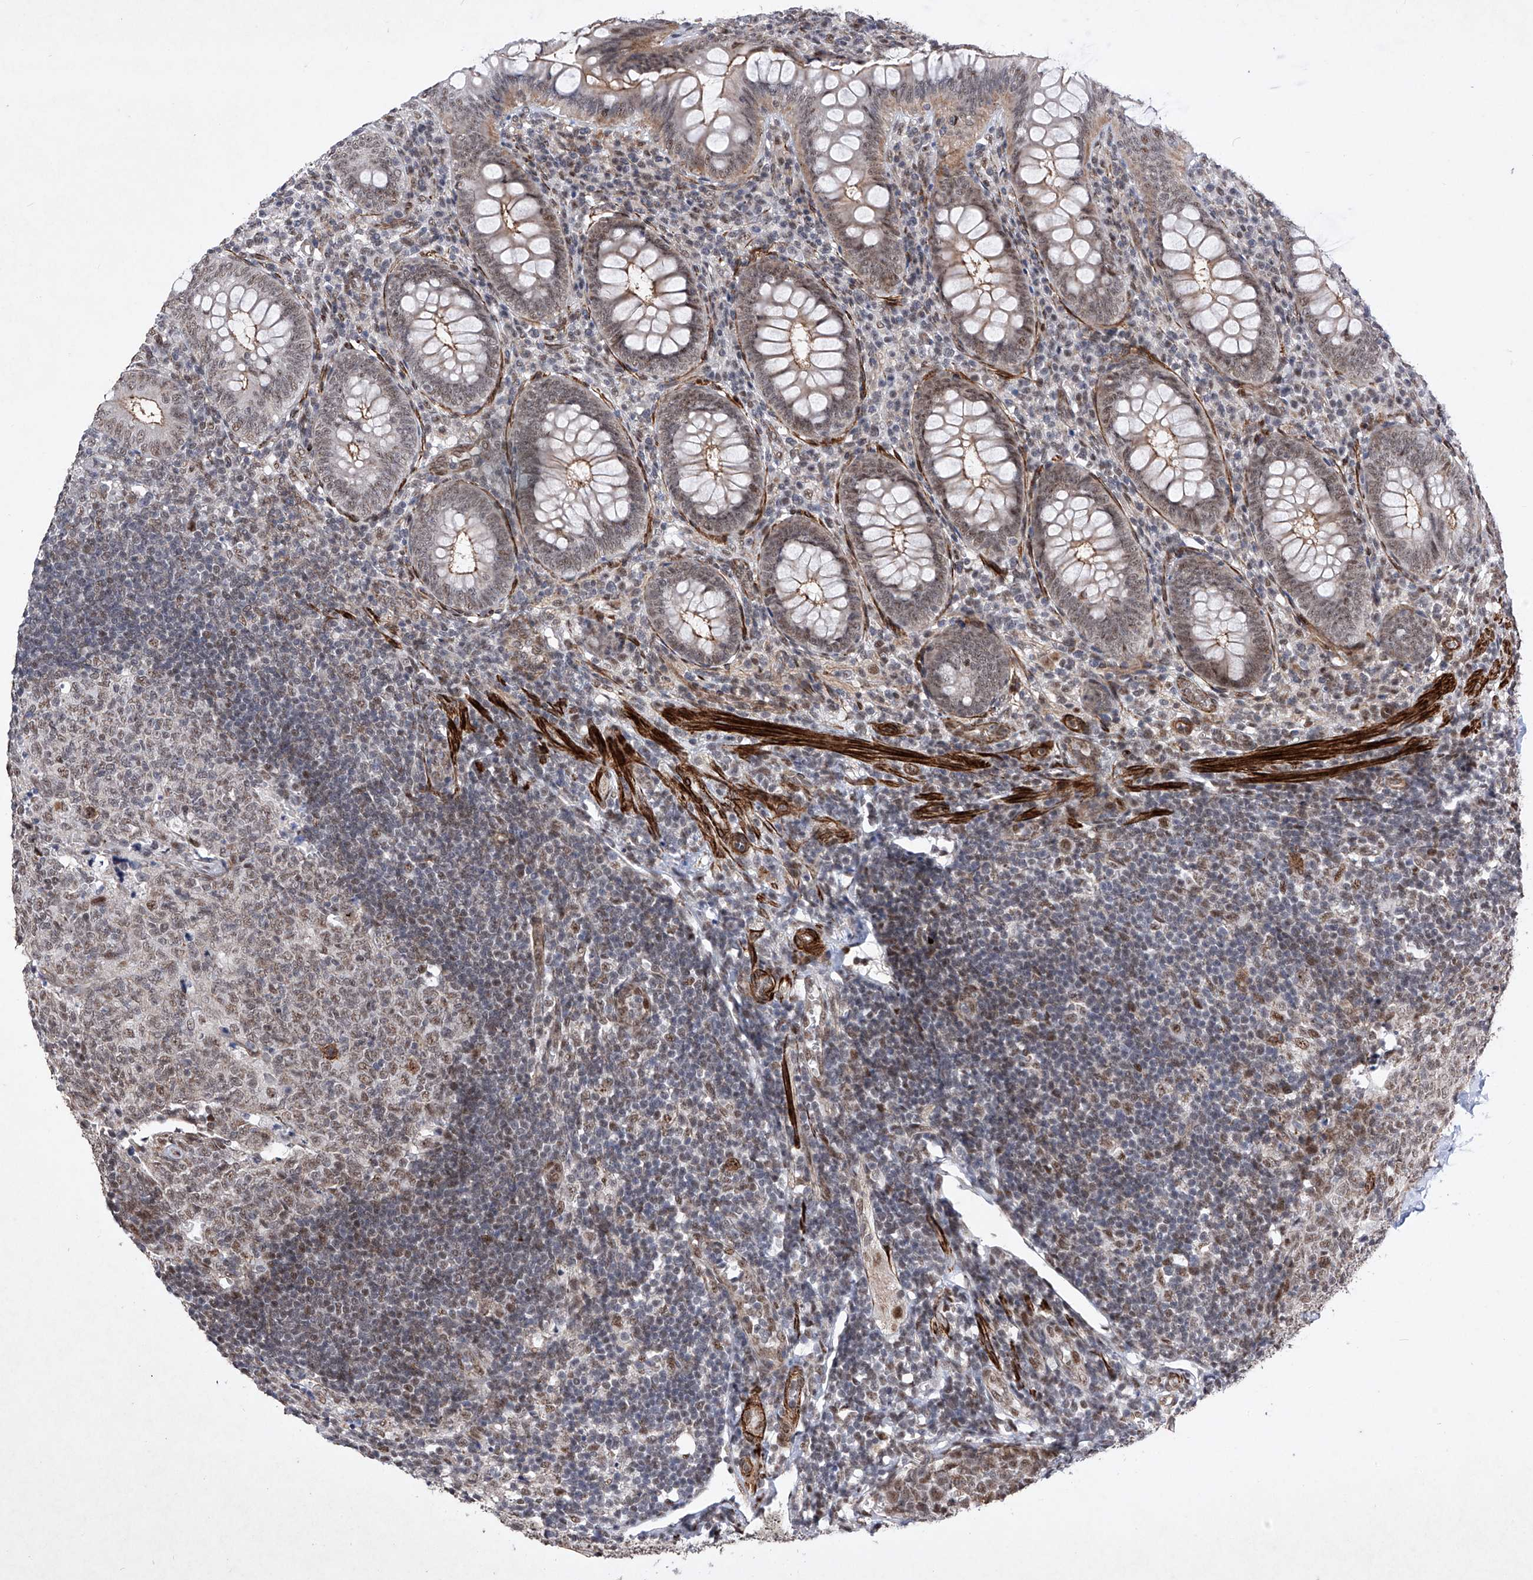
{"staining": {"intensity": "moderate", "quantity": "25%-75%", "location": "cytoplasmic/membranous,nuclear"}, "tissue": "appendix", "cell_type": "Glandular cells", "image_type": "normal", "snomed": [{"axis": "morphology", "description": "Normal tissue, NOS"}, {"axis": "topography", "description": "Appendix"}], "caption": "Benign appendix exhibits moderate cytoplasmic/membranous,nuclear positivity in approximately 25%-75% of glandular cells.", "gene": "NFATC4", "patient": {"sex": "male", "age": 14}}